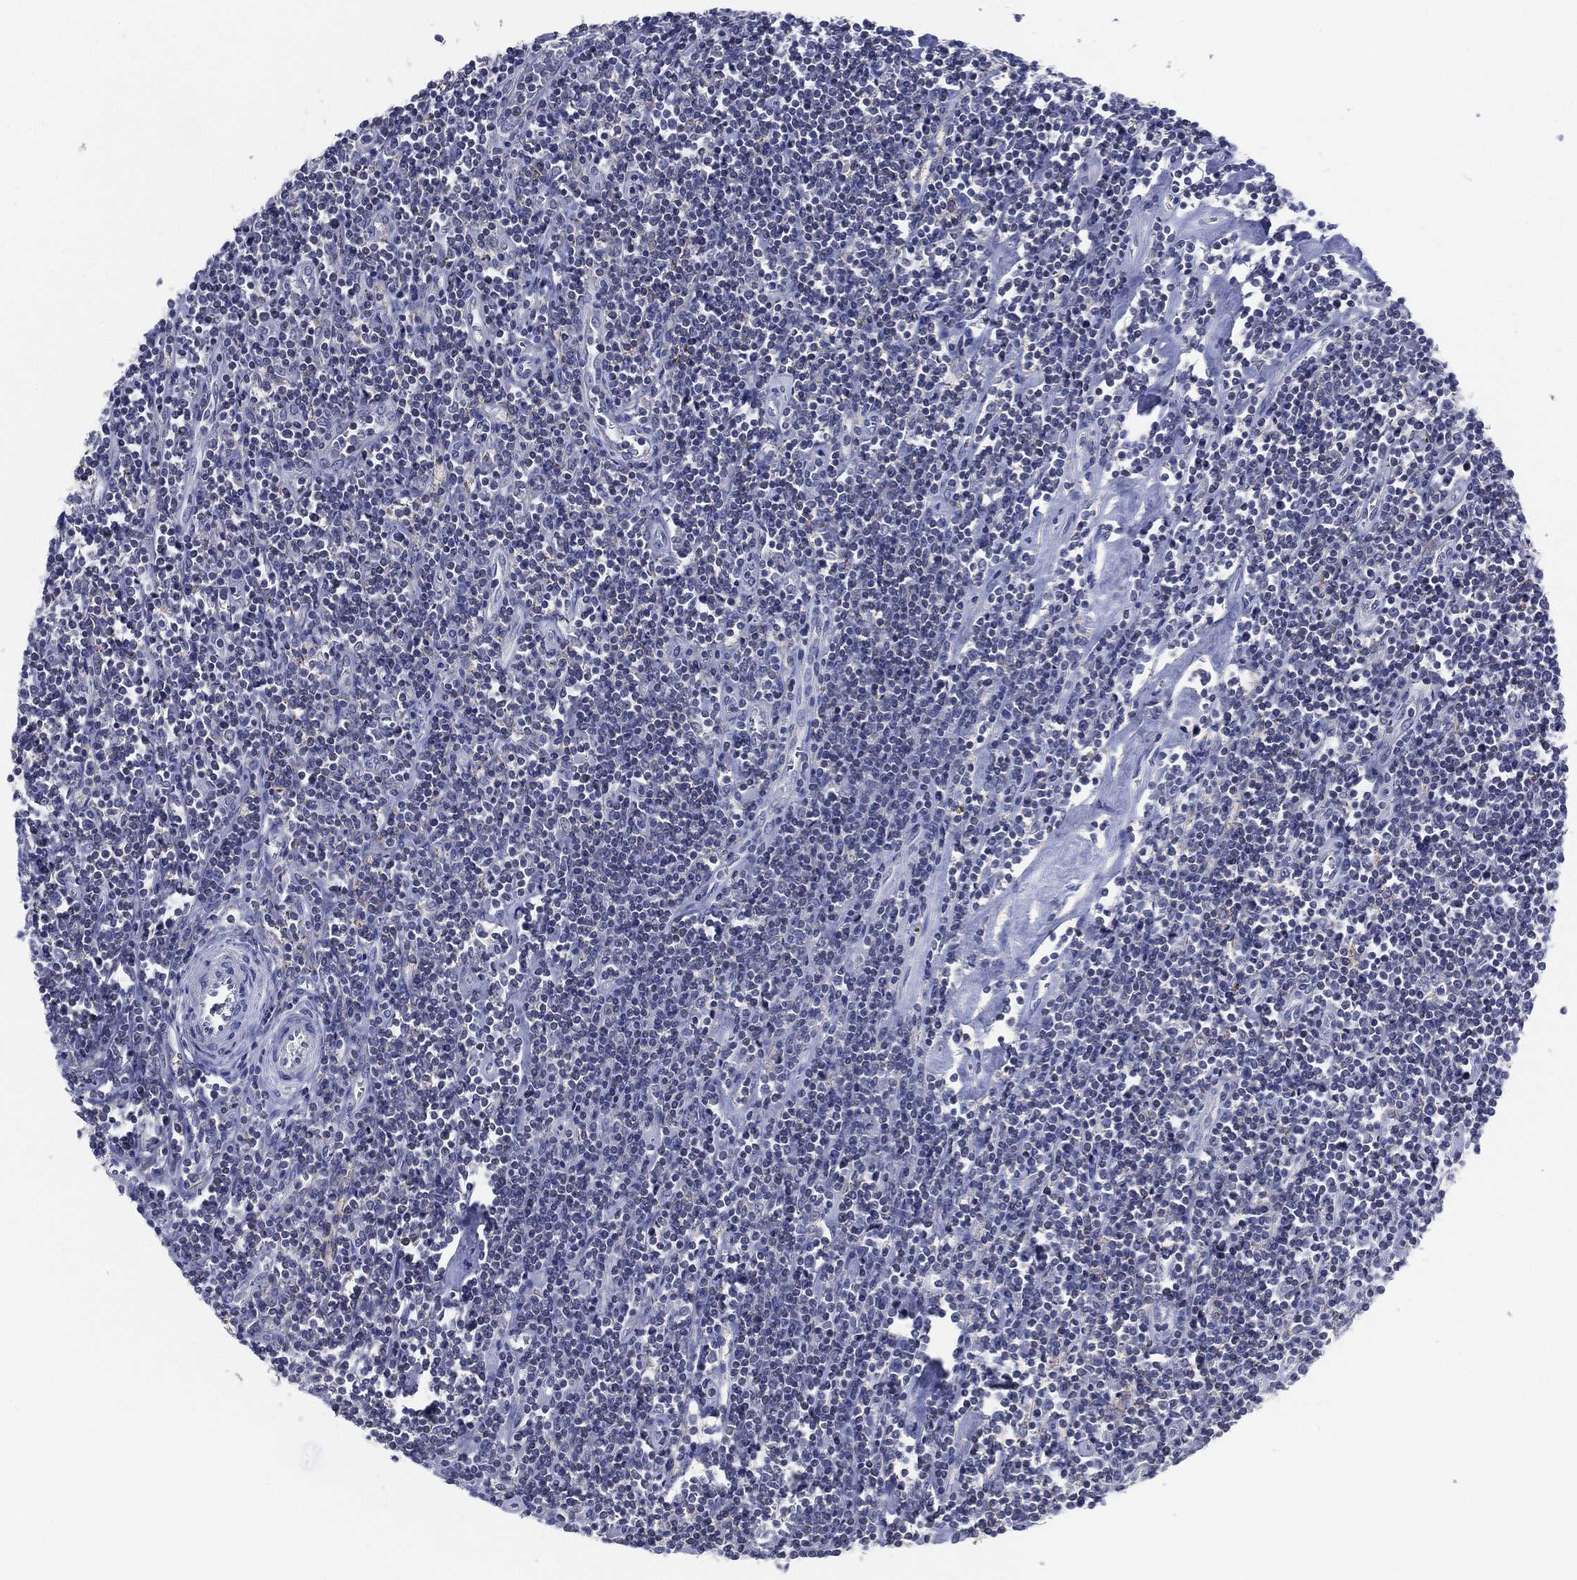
{"staining": {"intensity": "negative", "quantity": "none", "location": "none"}, "tissue": "lymphoma", "cell_type": "Tumor cells", "image_type": "cancer", "snomed": [{"axis": "morphology", "description": "Hodgkin's disease, NOS"}, {"axis": "topography", "description": "Lymph node"}], "caption": "High power microscopy micrograph of an immunohistochemistry photomicrograph of Hodgkin's disease, revealing no significant positivity in tumor cells.", "gene": "C5orf46", "patient": {"sex": "male", "age": 40}}